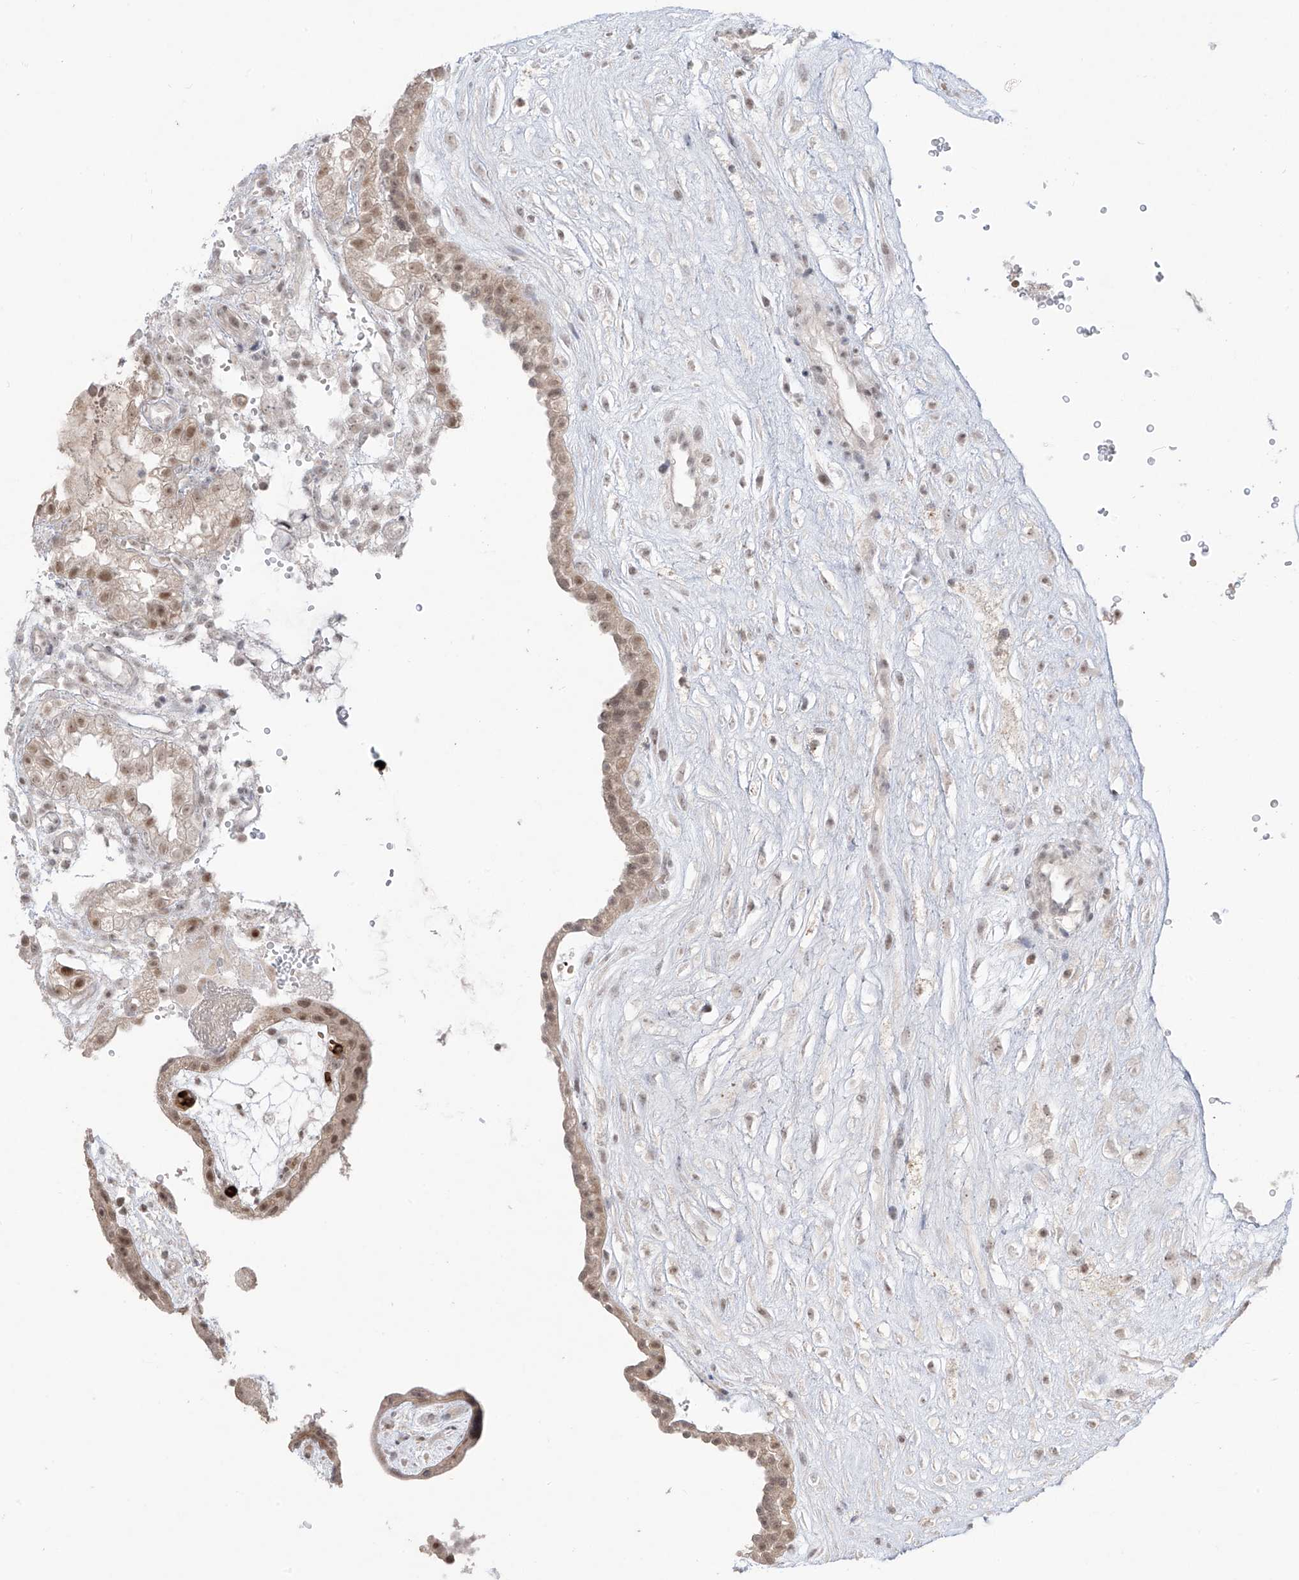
{"staining": {"intensity": "moderate", "quantity": ">75%", "location": "cytoplasmic/membranous,nuclear"}, "tissue": "placenta", "cell_type": "Trophoblastic cells", "image_type": "normal", "snomed": [{"axis": "morphology", "description": "Normal tissue, NOS"}, {"axis": "topography", "description": "Placenta"}], "caption": "Approximately >75% of trophoblastic cells in benign human placenta show moderate cytoplasmic/membranous,nuclear protein expression as visualized by brown immunohistochemical staining.", "gene": "OGT", "patient": {"sex": "female", "age": 18}}